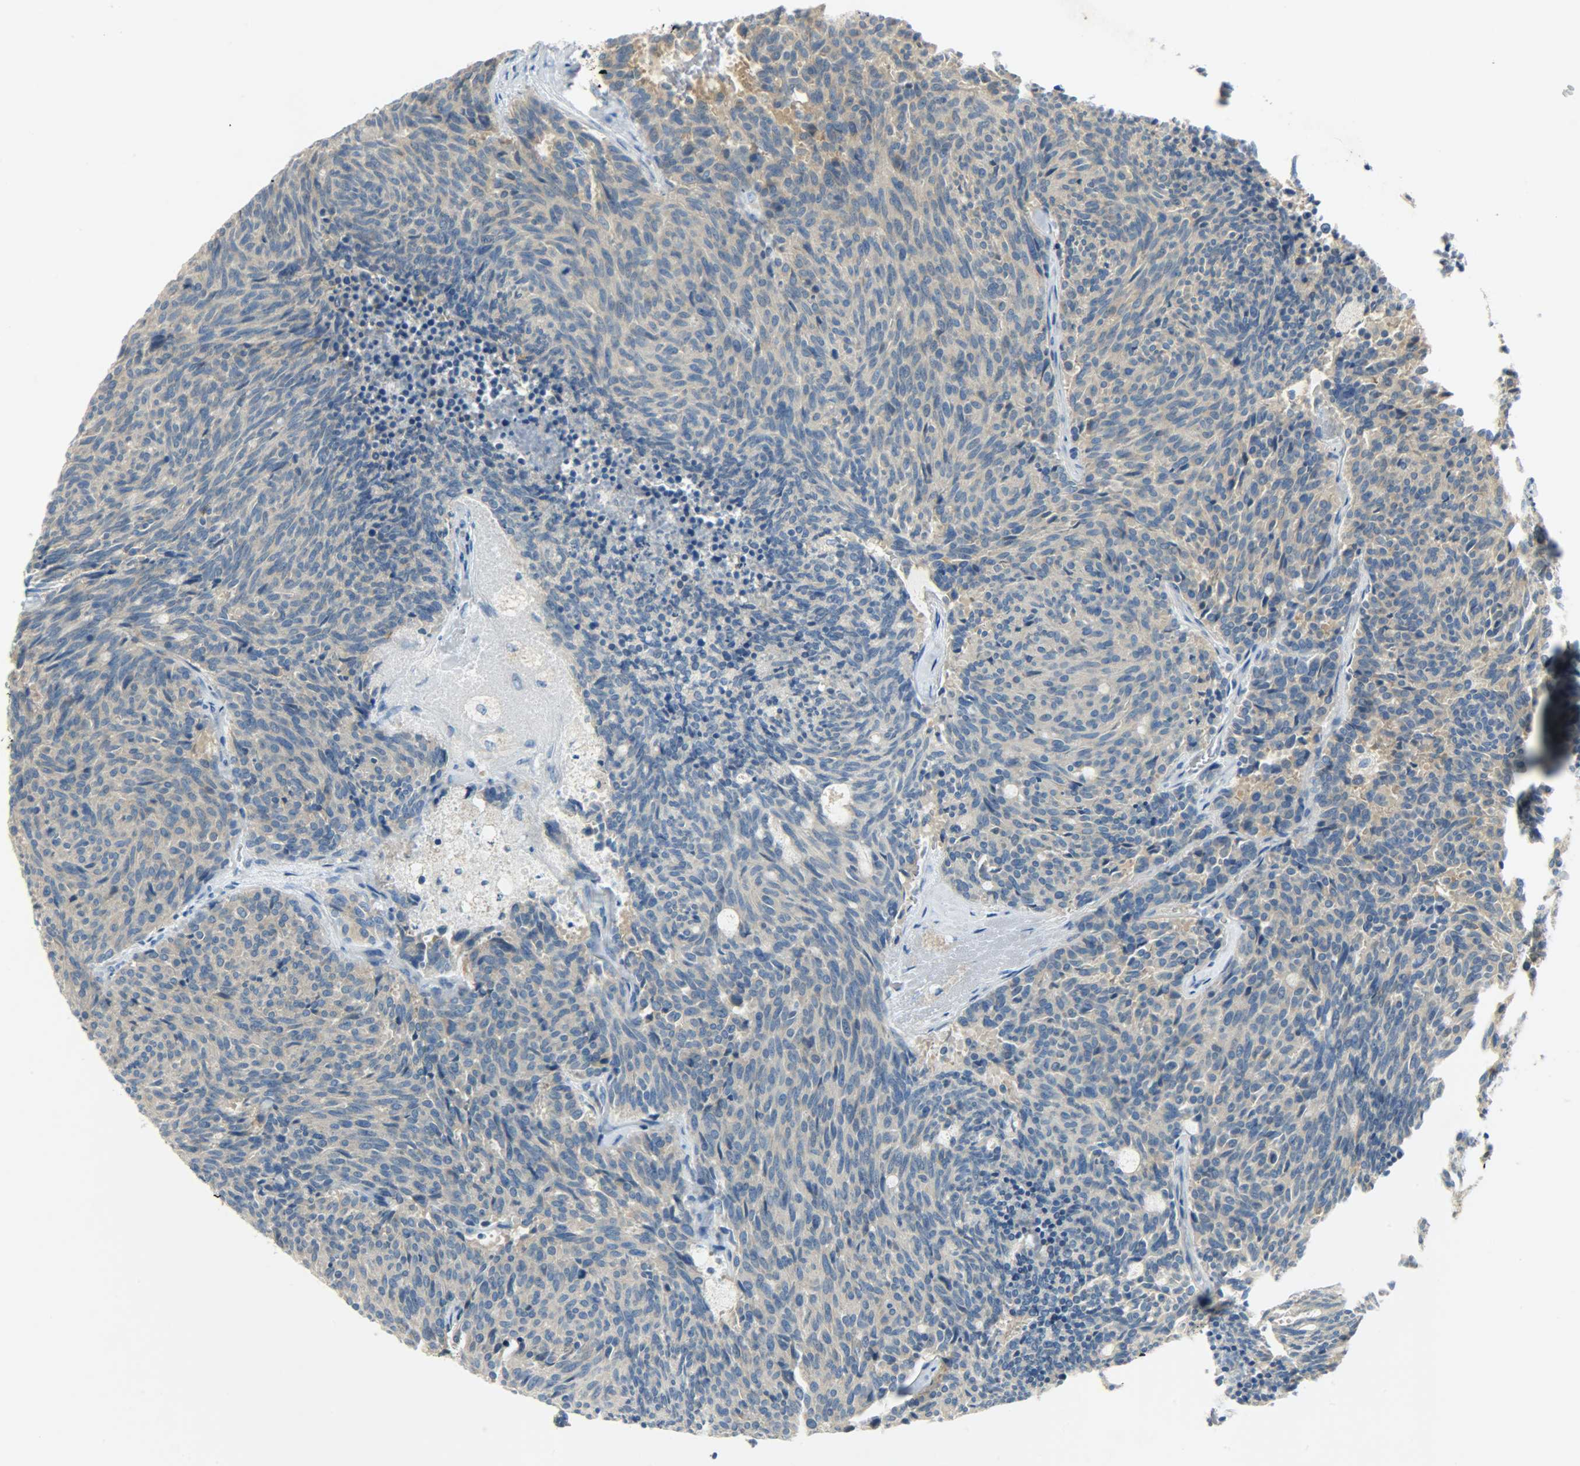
{"staining": {"intensity": "weak", "quantity": ">75%", "location": "cytoplasmic/membranous"}, "tissue": "carcinoid", "cell_type": "Tumor cells", "image_type": "cancer", "snomed": [{"axis": "morphology", "description": "Carcinoid, malignant, NOS"}, {"axis": "topography", "description": "Pancreas"}], "caption": "Carcinoid (malignant) stained with DAB (3,3'-diaminobenzidine) immunohistochemistry (IHC) exhibits low levels of weak cytoplasmic/membranous positivity in approximately >75% of tumor cells. (DAB (3,3'-diaminobenzidine) IHC, brown staining for protein, blue staining for nuclei).", "gene": "DSG2", "patient": {"sex": "female", "age": 54}}